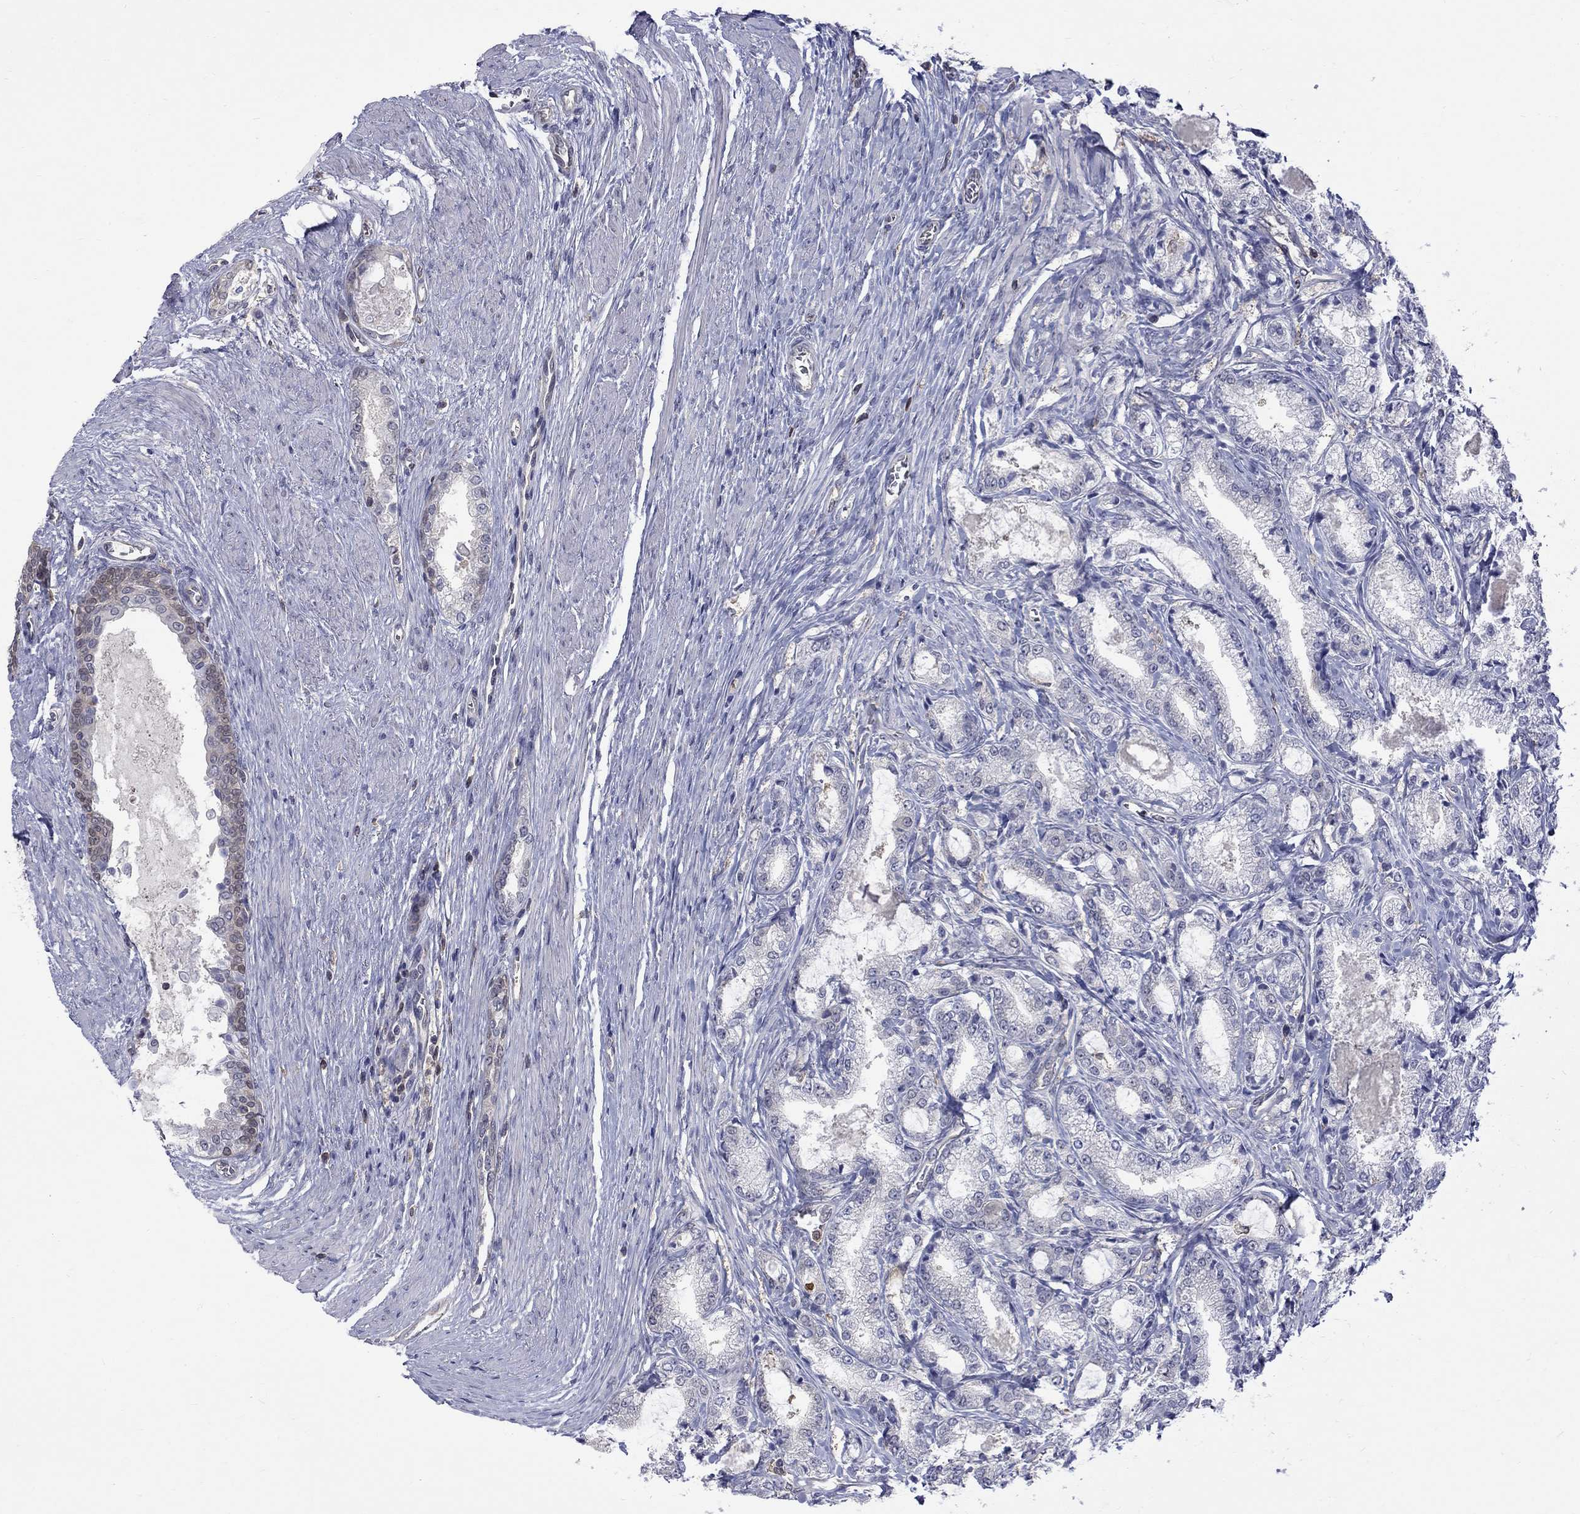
{"staining": {"intensity": "negative", "quantity": "none", "location": "none"}, "tissue": "prostate cancer", "cell_type": "Tumor cells", "image_type": "cancer", "snomed": [{"axis": "morphology", "description": "Adenocarcinoma, NOS"}, {"axis": "topography", "description": "Prostate and seminal vesicle, NOS"}, {"axis": "topography", "description": "Prostate"}], "caption": "The photomicrograph demonstrates no significant positivity in tumor cells of adenocarcinoma (prostate).", "gene": "HKDC1", "patient": {"sex": "male", "age": 62}}